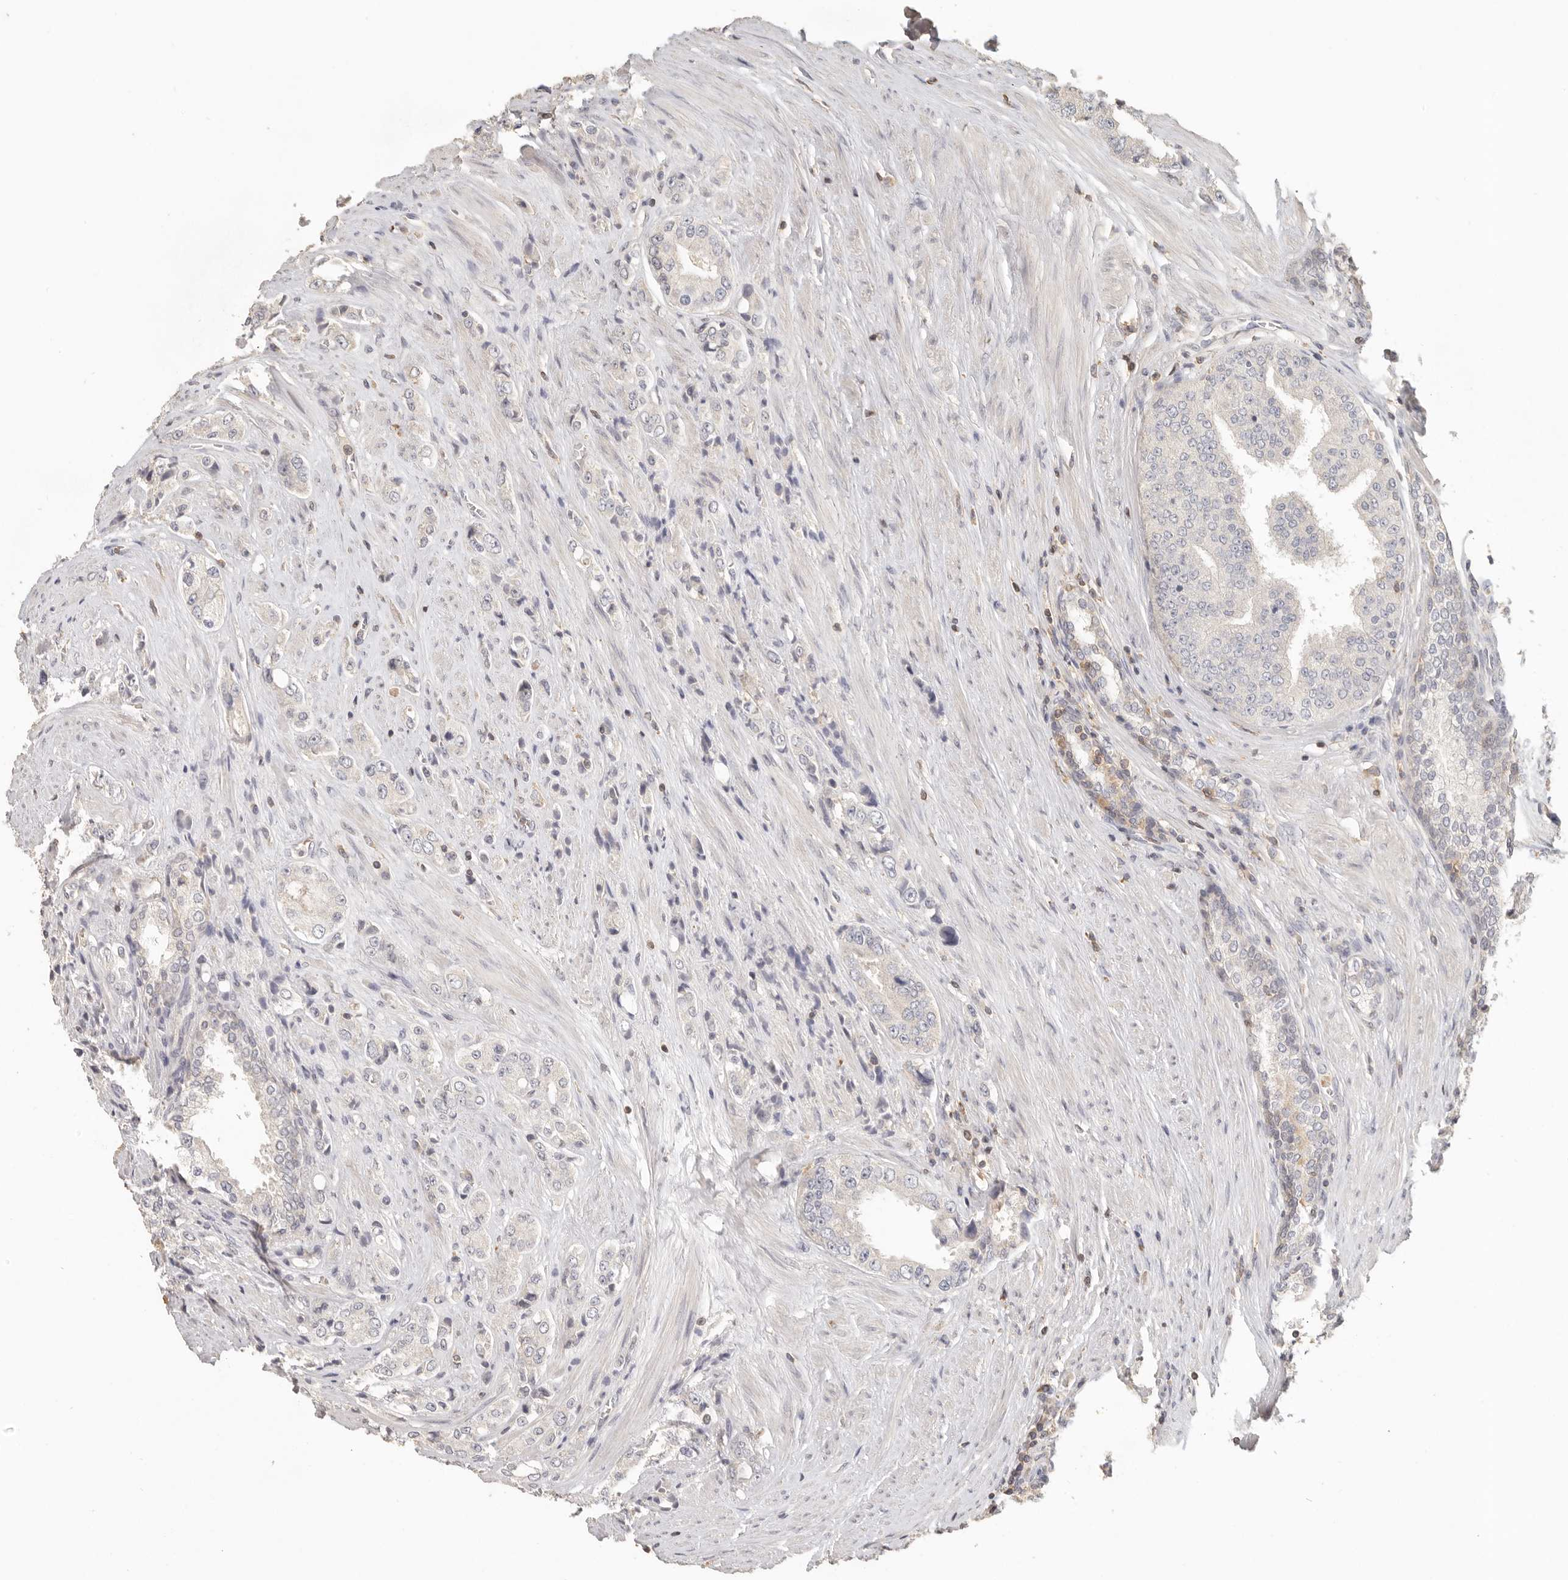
{"staining": {"intensity": "negative", "quantity": "none", "location": "none"}, "tissue": "prostate cancer", "cell_type": "Tumor cells", "image_type": "cancer", "snomed": [{"axis": "morphology", "description": "Adenocarcinoma, High grade"}, {"axis": "topography", "description": "Prostate"}], "caption": "A high-resolution photomicrograph shows IHC staining of prostate cancer (high-grade adenocarcinoma), which displays no significant staining in tumor cells.", "gene": "CSK", "patient": {"sex": "male", "age": 61}}